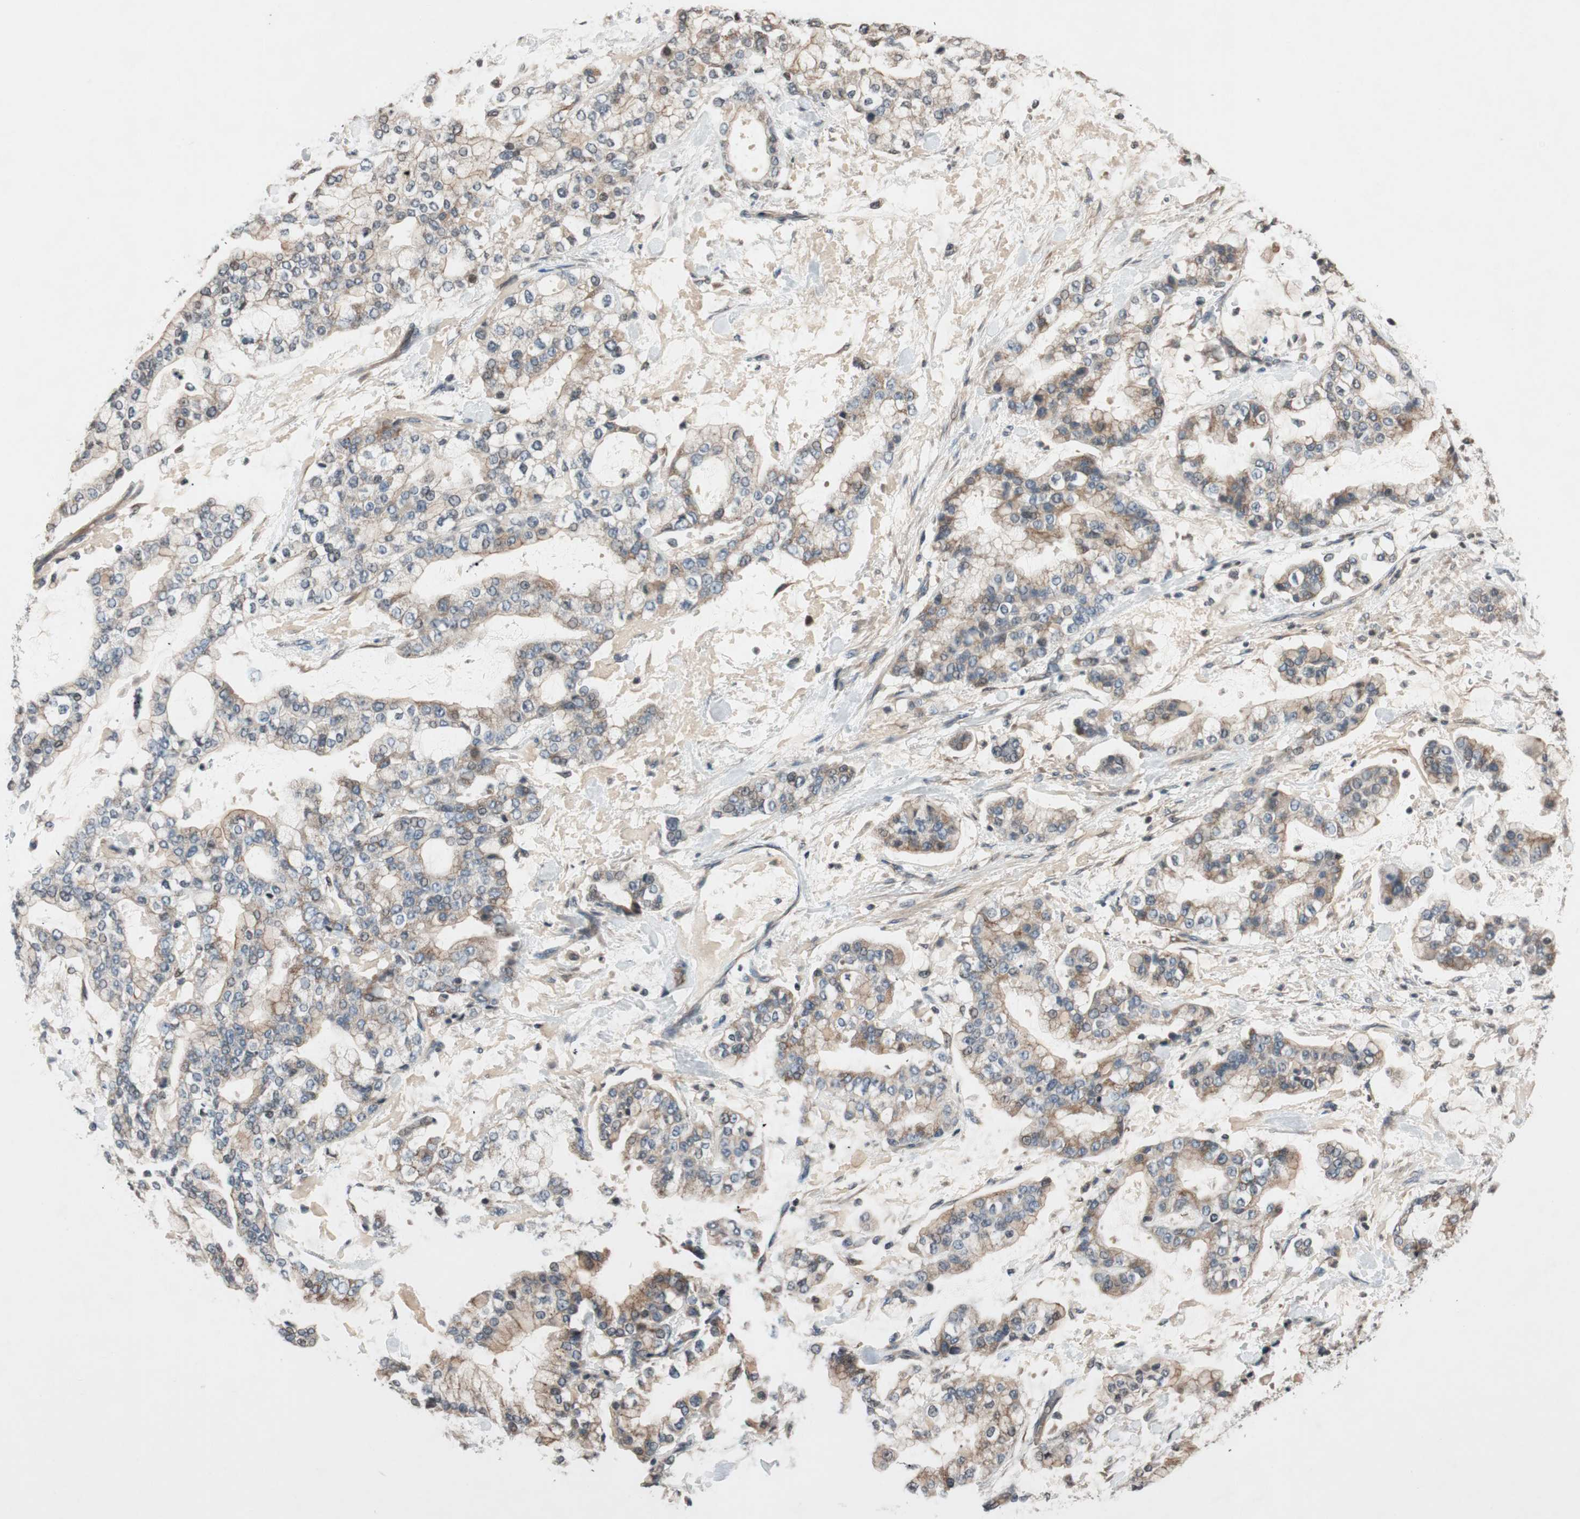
{"staining": {"intensity": "weak", "quantity": "25%-75%", "location": "cytoplasmic/membranous"}, "tissue": "stomach cancer", "cell_type": "Tumor cells", "image_type": "cancer", "snomed": [{"axis": "morphology", "description": "Normal tissue, NOS"}, {"axis": "morphology", "description": "Adenocarcinoma, NOS"}, {"axis": "topography", "description": "Stomach, upper"}, {"axis": "topography", "description": "Stomach"}], "caption": "Protein expression analysis of stomach adenocarcinoma demonstrates weak cytoplasmic/membranous positivity in approximately 25%-75% of tumor cells.", "gene": "GCLM", "patient": {"sex": "male", "age": 76}}